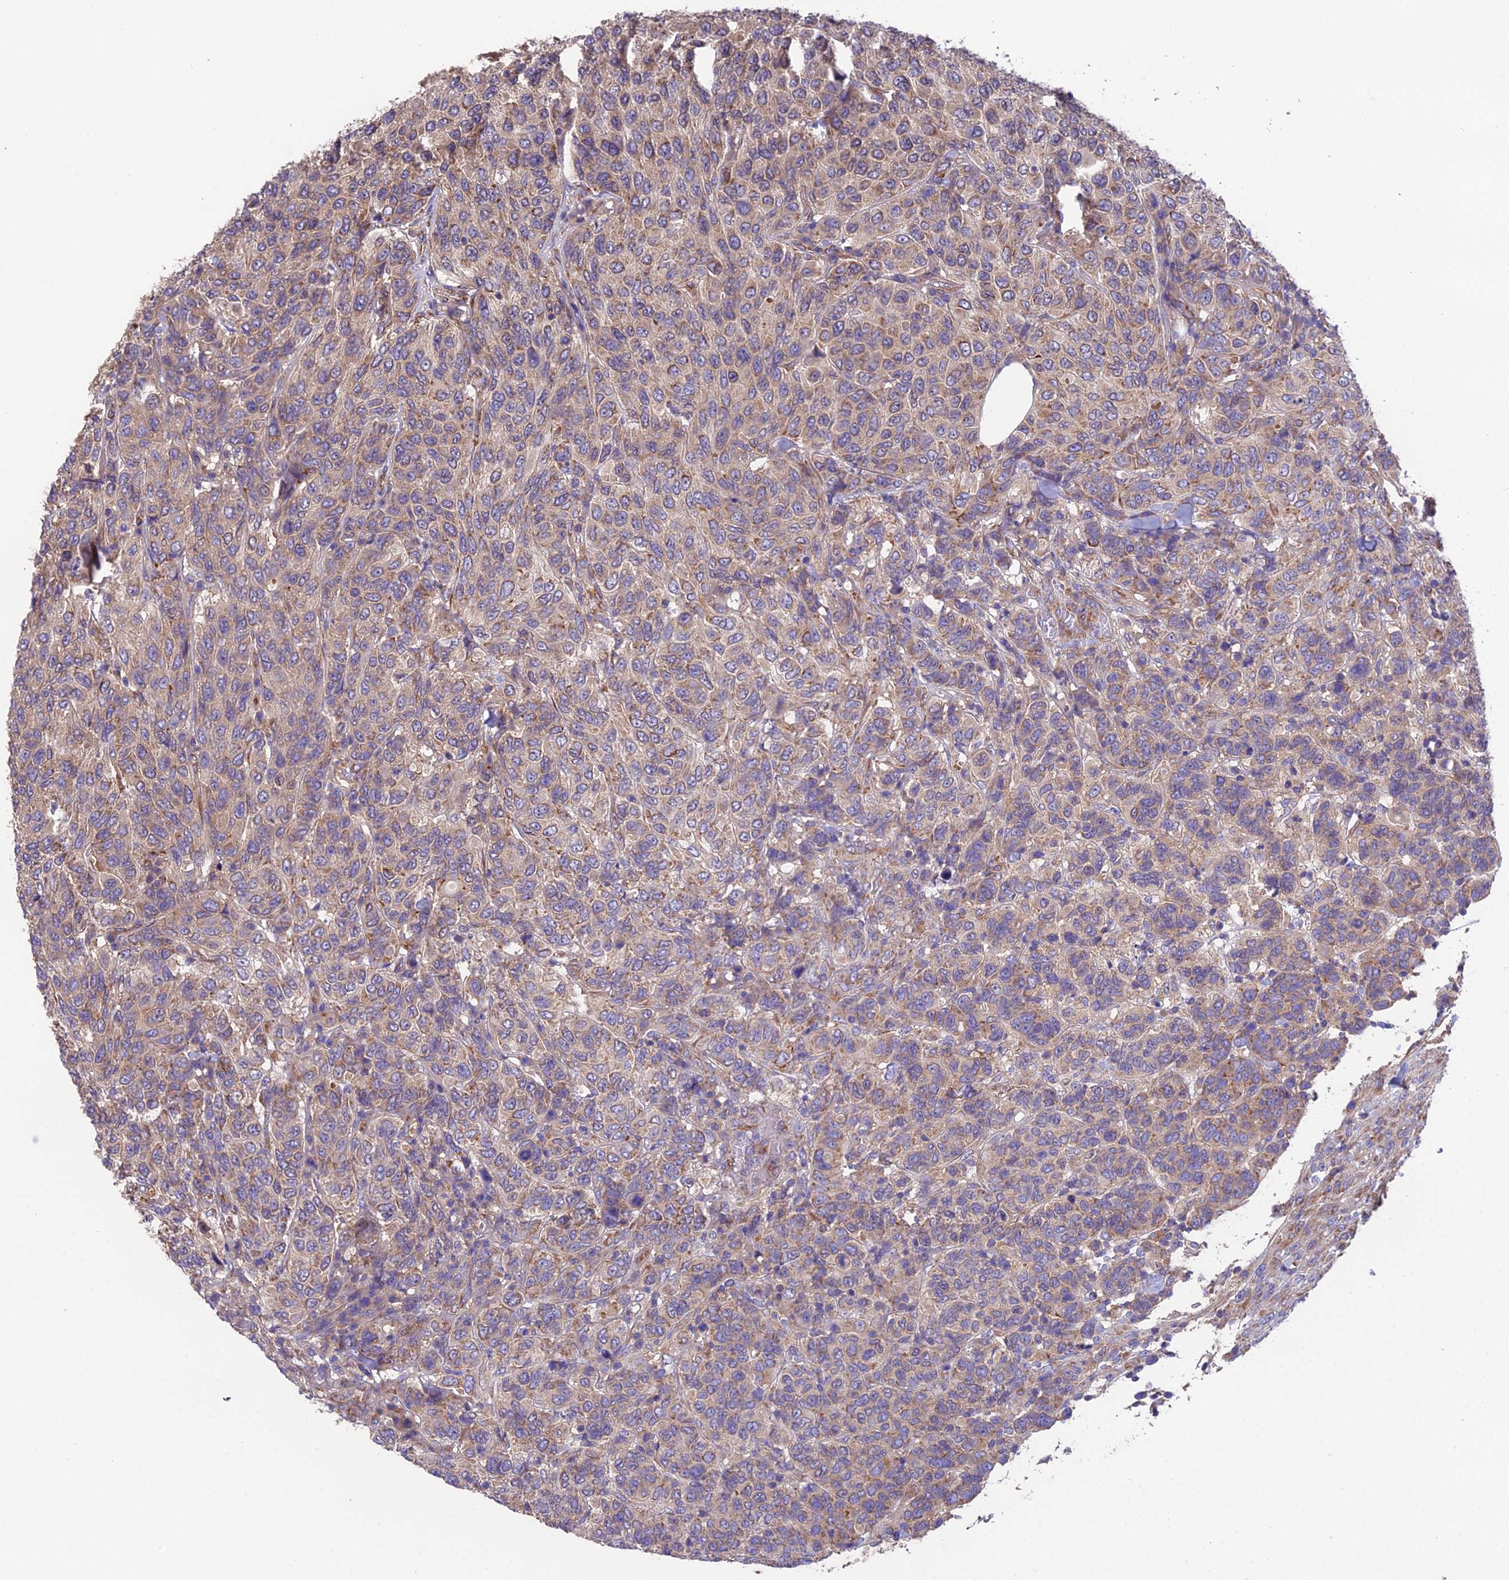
{"staining": {"intensity": "moderate", "quantity": ">75%", "location": "cytoplasmic/membranous"}, "tissue": "breast cancer", "cell_type": "Tumor cells", "image_type": "cancer", "snomed": [{"axis": "morphology", "description": "Duct carcinoma"}, {"axis": "topography", "description": "Breast"}], "caption": "Tumor cells exhibit moderate cytoplasmic/membranous staining in approximately >75% of cells in breast infiltrating ductal carcinoma.", "gene": "BLOC1S4", "patient": {"sex": "female", "age": 55}}